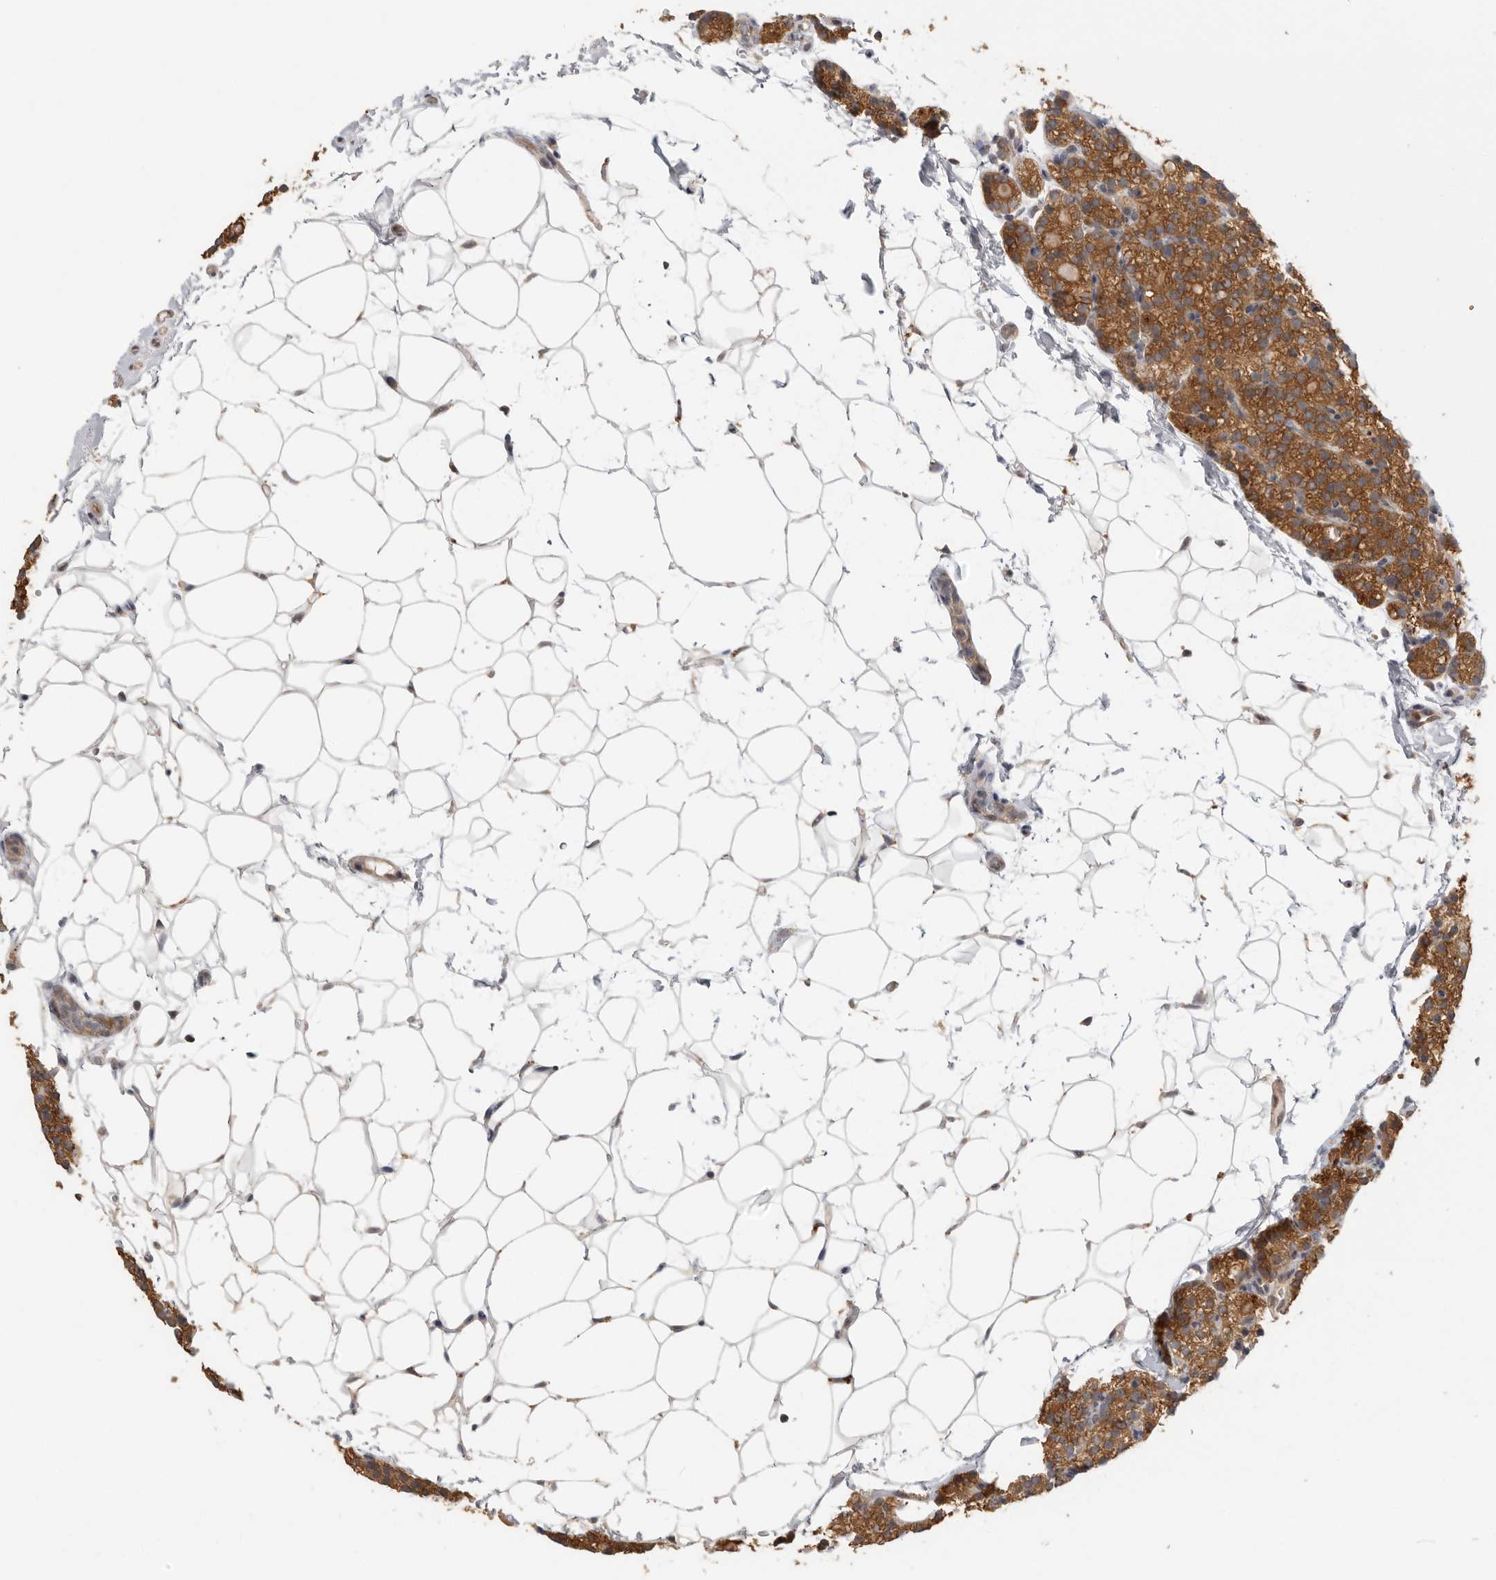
{"staining": {"intensity": "moderate", "quantity": "25%-75%", "location": "cytoplasmic/membranous"}, "tissue": "parathyroid gland", "cell_type": "Glandular cells", "image_type": "normal", "snomed": [{"axis": "morphology", "description": "Normal tissue, NOS"}, {"axis": "topography", "description": "Parathyroid gland"}], "caption": "Immunohistochemistry of benign human parathyroid gland displays medium levels of moderate cytoplasmic/membranous expression in approximately 25%-75% of glandular cells.", "gene": "CCT8", "patient": {"sex": "female", "age": 56}}